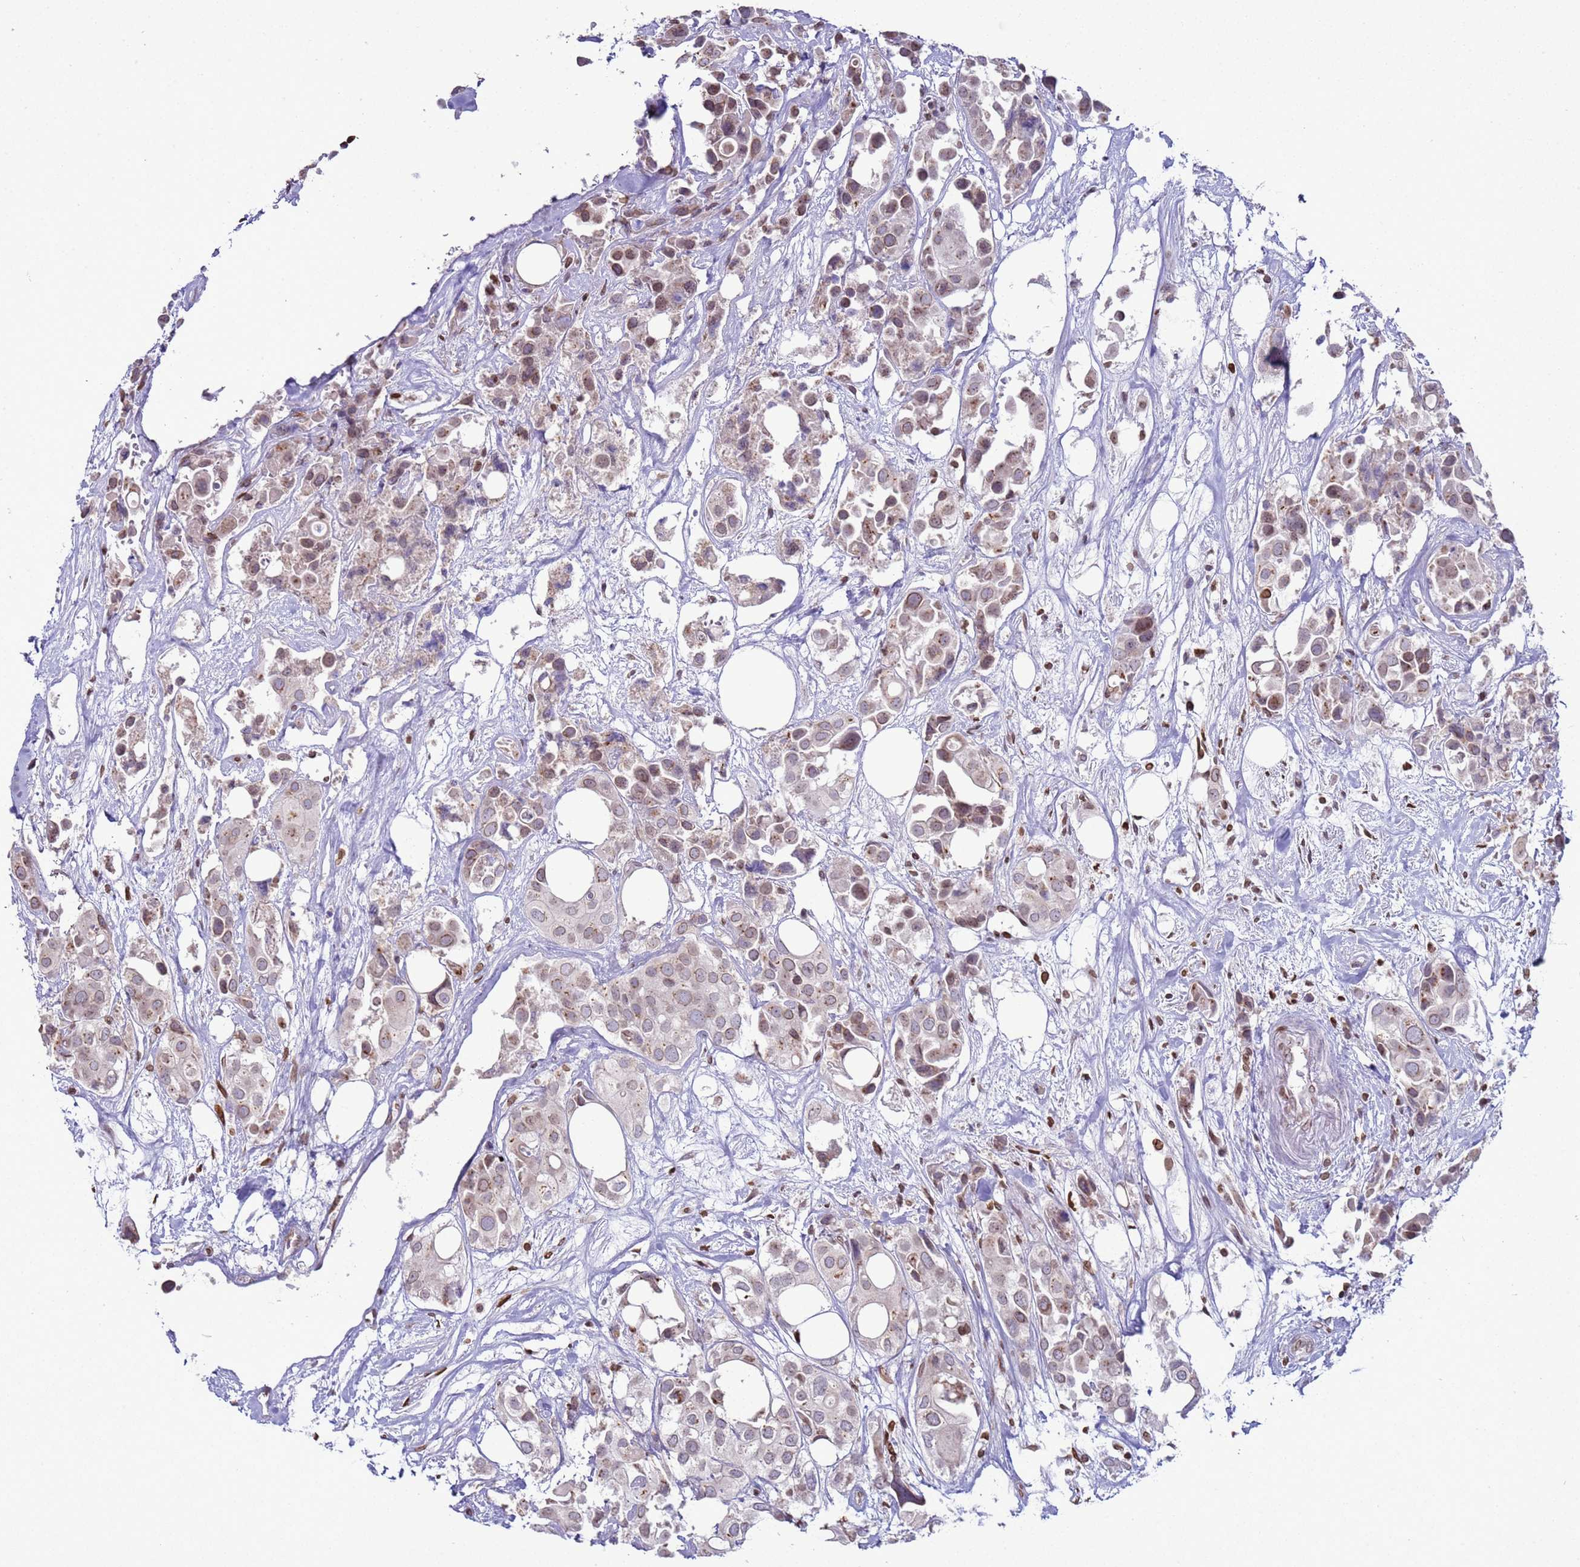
{"staining": {"intensity": "weak", "quantity": "25%-75%", "location": "cytoplasmic/membranous,nuclear"}, "tissue": "urothelial cancer", "cell_type": "Tumor cells", "image_type": "cancer", "snomed": [{"axis": "morphology", "description": "Urothelial carcinoma, High grade"}, {"axis": "topography", "description": "Urinary bladder"}], "caption": "This photomicrograph displays immunohistochemistry (IHC) staining of human urothelial cancer, with low weak cytoplasmic/membranous and nuclear positivity in about 25%-75% of tumor cells.", "gene": "DHX37", "patient": {"sex": "male", "age": 64}}